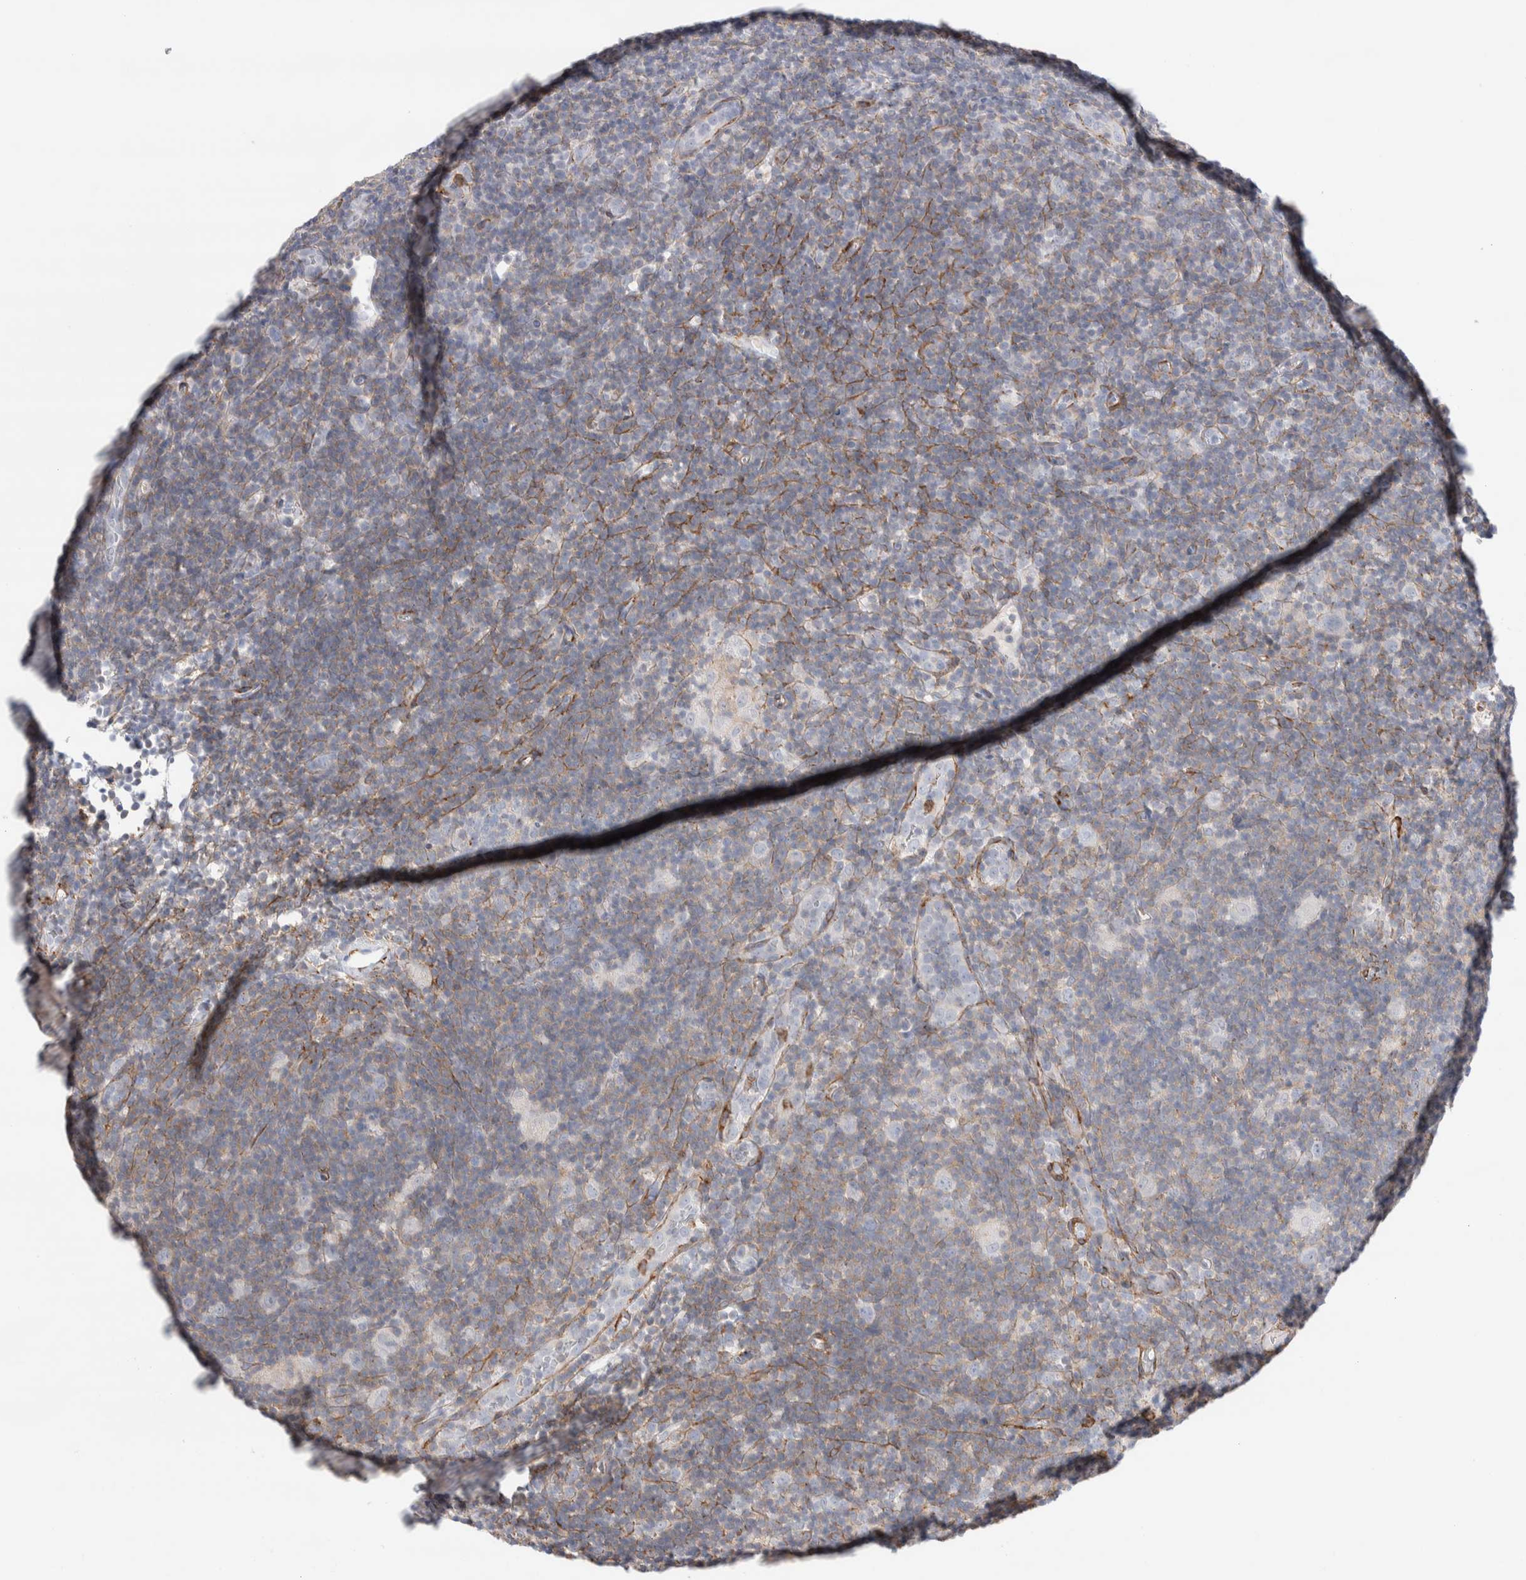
{"staining": {"intensity": "negative", "quantity": "none", "location": "none"}, "tissue": "lymphoma", "cell_type": "Tumor cells", "image_type": "cancer", "snomed": [{"axis": "morphology", "description": "Hodgkin's disease, NOS"}, {"axis": "topography", "description": "Lymph node"}], "caption": "Tumor cells show no significant protein expression in Hodgkin's disease.", "gene": "SEPTIN4", "patient": {"sex": "female", "age": 57}}